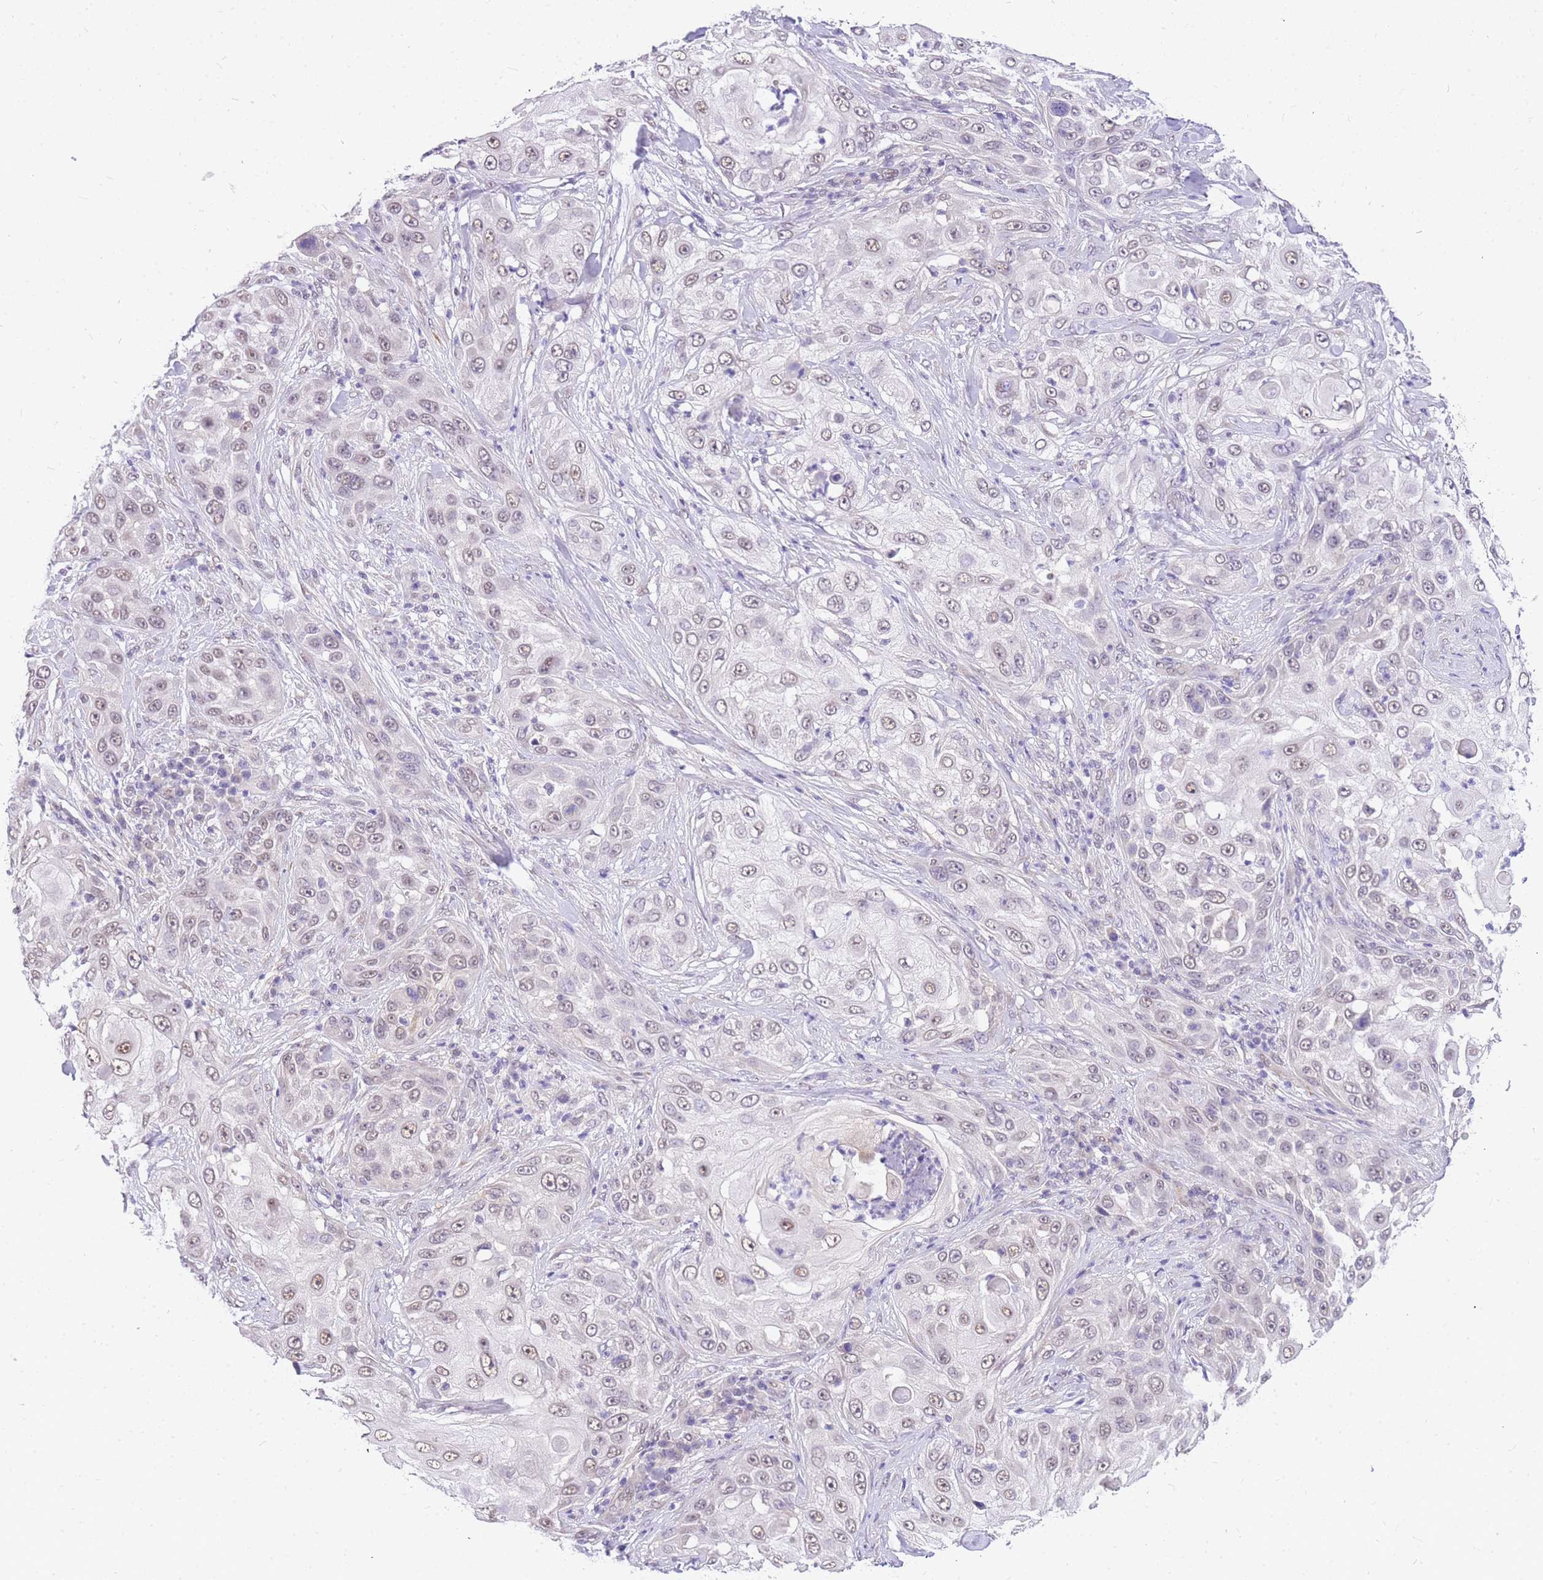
{"staining": {"intensity": "weak", "quantity": "<25%", "location": "nuclear"}, "tissue": "skin cancer", "cell_type": "Tumor cells", "image_type": "cancer", "snomed": [{"axis": "morphology", "description": "Squamous cell carcinoma, NOS"}, {"axis": "topography", "description": "Skin"}], "caption": "Micrograph shows no significant protein staining in tumor cells of squamous cell carcinoma (skin).", "gene": "S100PBP", "patient": {"sex": "female", "age": 44}}